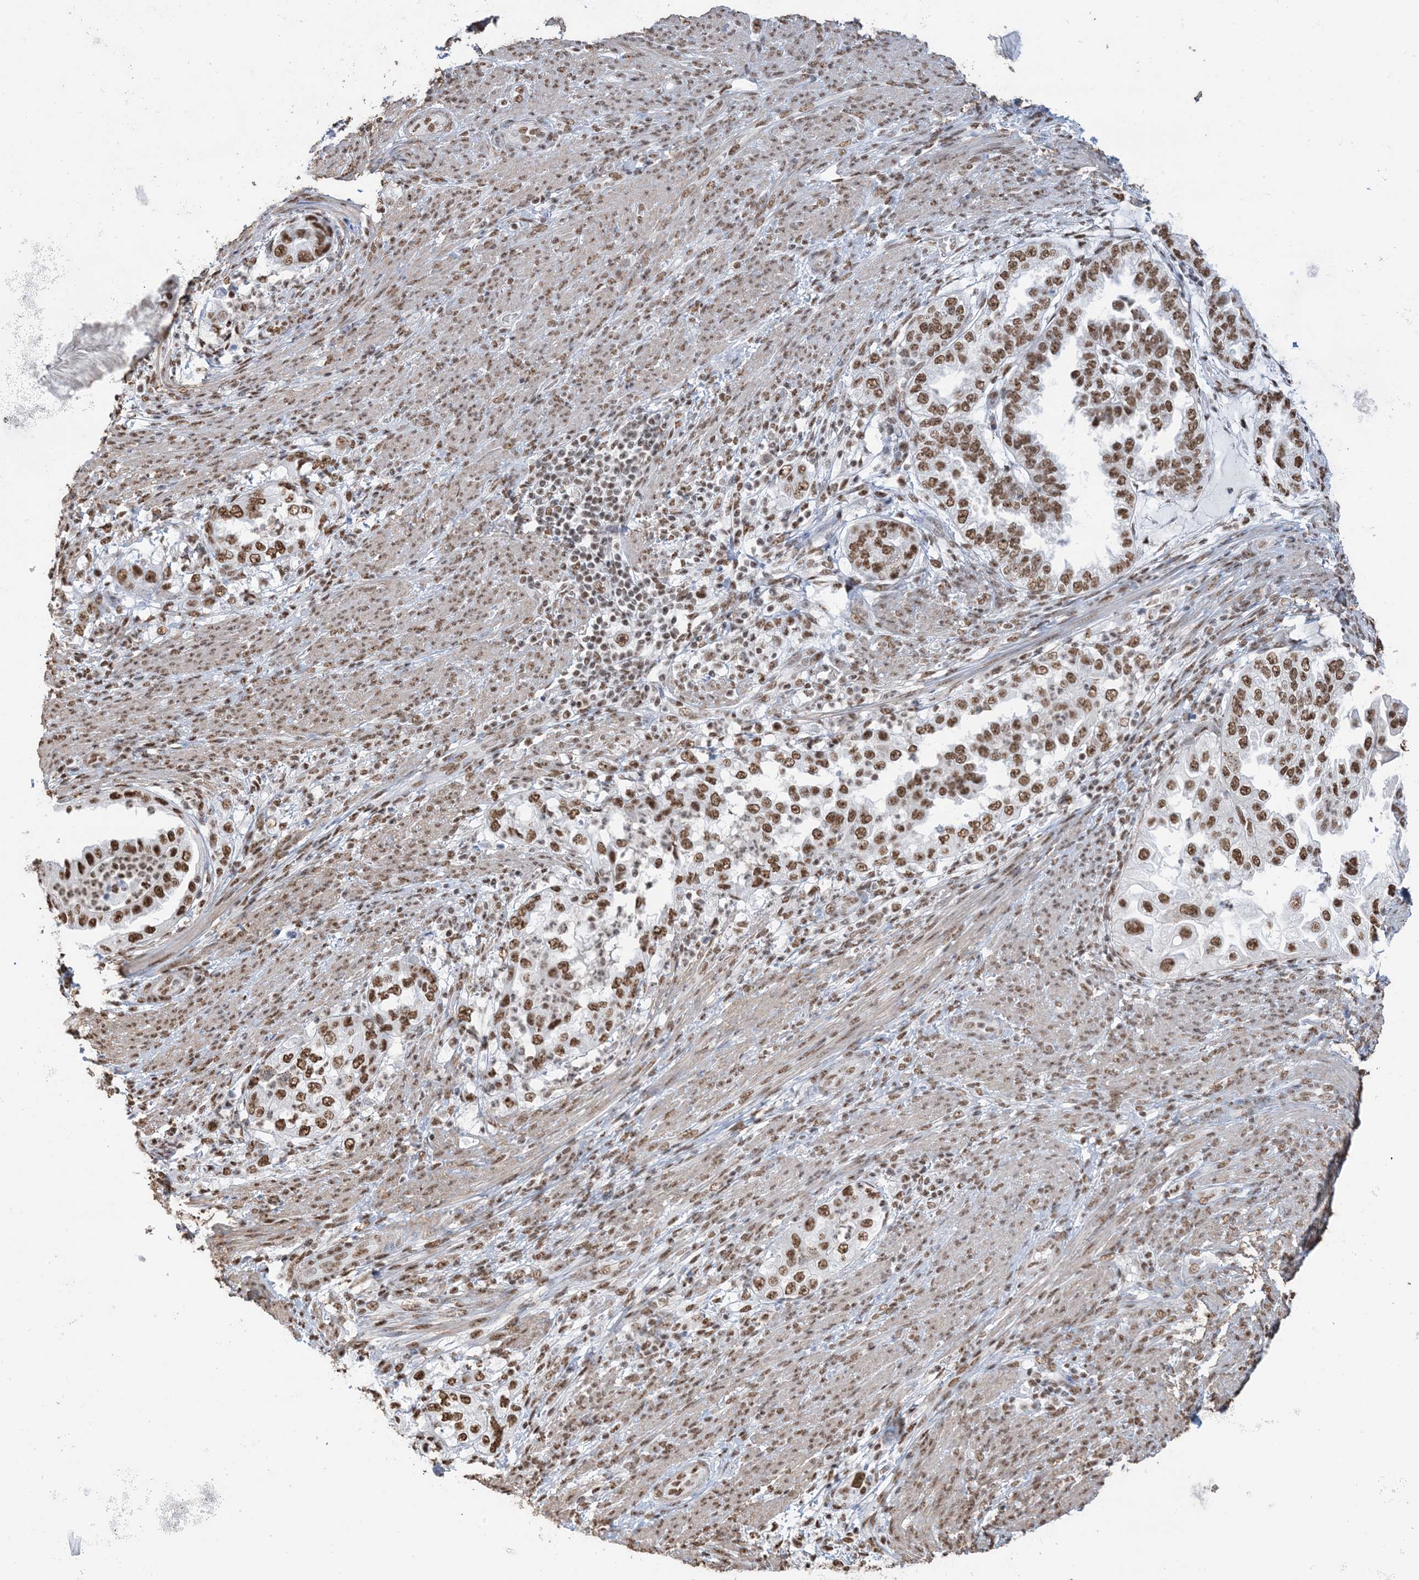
{"staining": {"intensity": "strong", "quantity": ">75%", "location": "nuclear"}, "tissue": "endometrial cancer", "cell_type": "Tumor cells", "image_type": "cancer", "snomed": [{"axis": "morphology", "description": "Adenocarcinoma, NOS"}, {"axis": "topography", "description": "Endometrium"}], "caption": "High-magnification brightfield microscopy of endometrial cancer (adenocarcinoma) stained with DAB (3,3'-diaminobenzidine) (brown) and counterstained with hematoxylin (blue). tumor cells exhibit strong nuclear expression is appreciated in about>75% of cells. (IHC, brightfield microscopy, high magnification).", "gene": "ZNF792", "patient": {"sex": "female", "age": 85}}